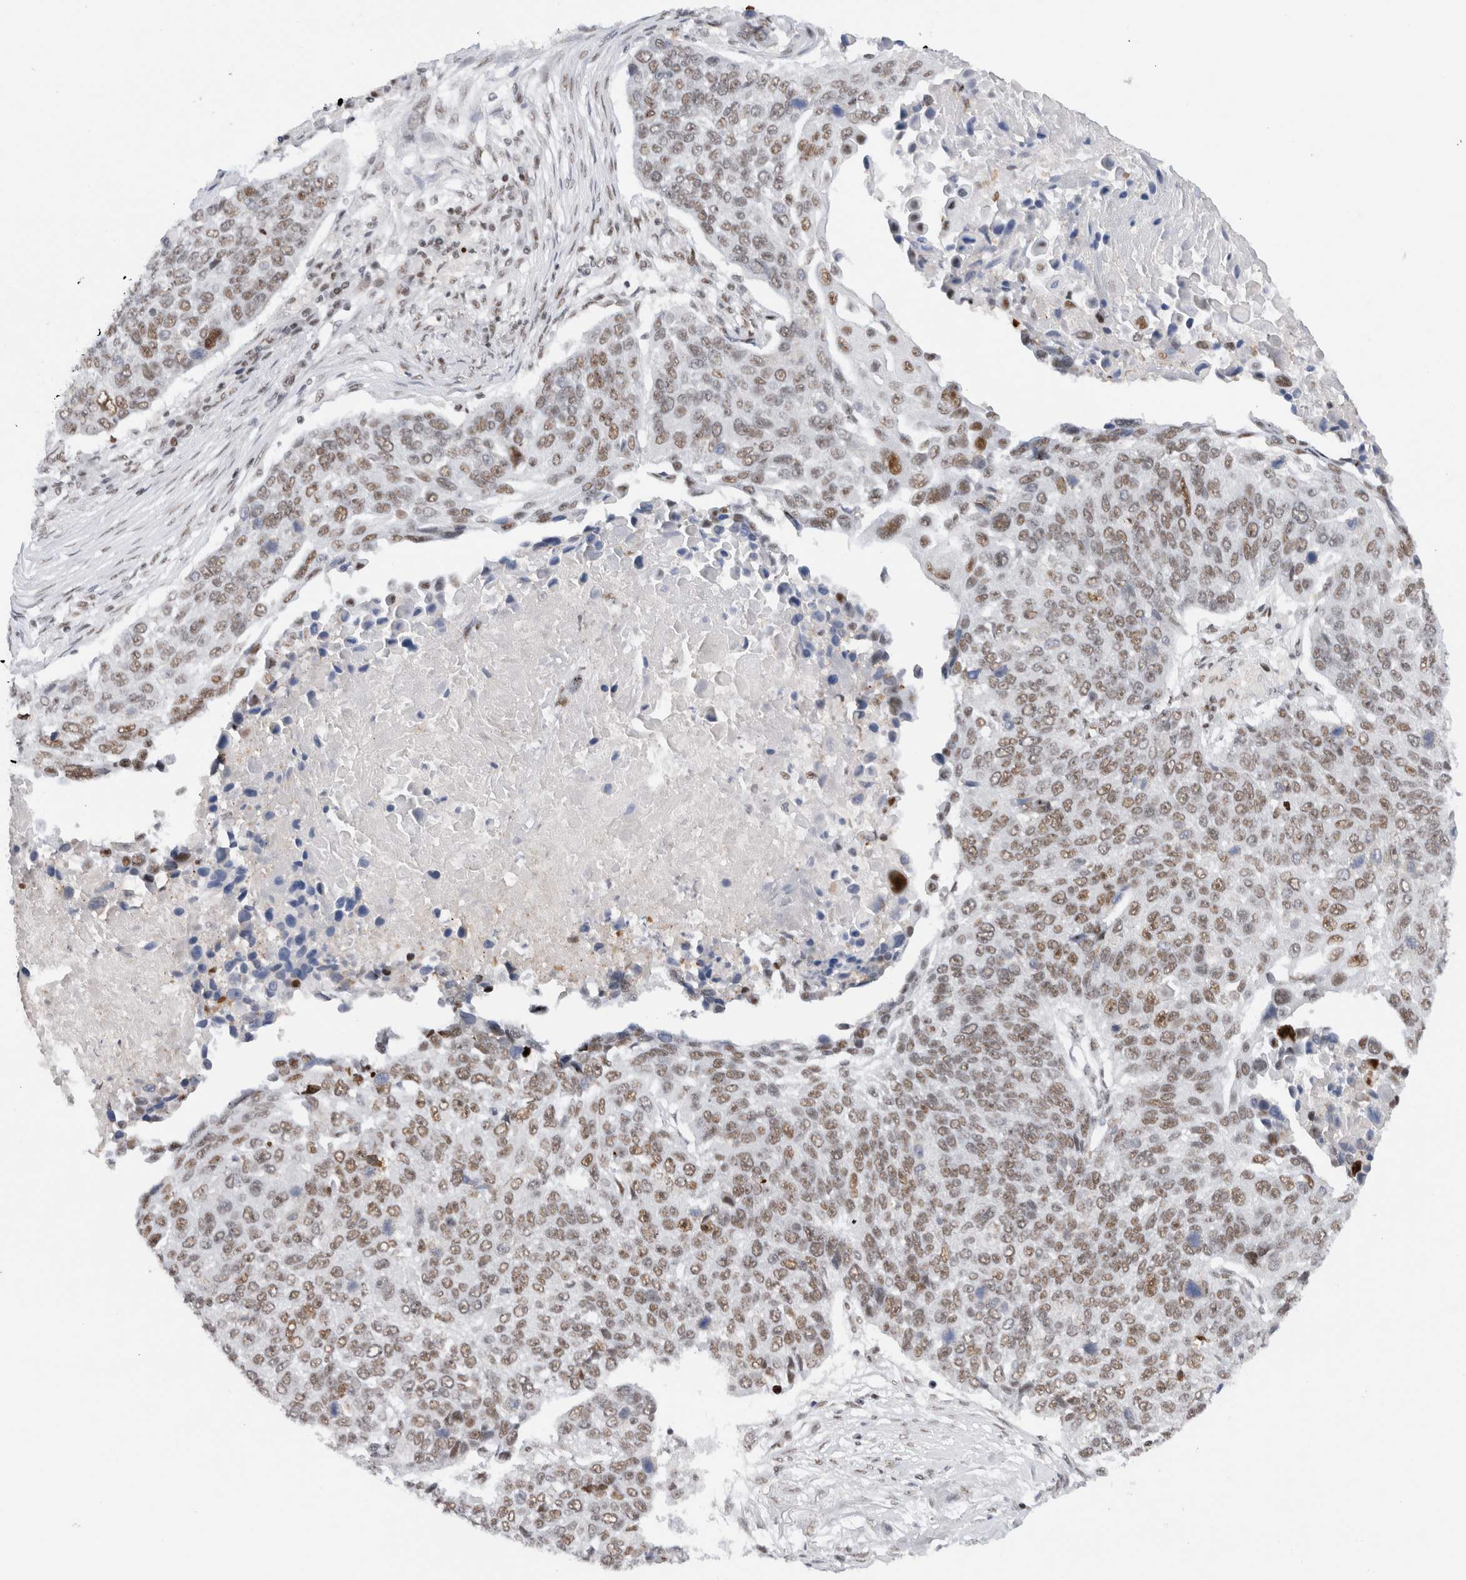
{"staining": {"intensity": "moderate", "quantity": ">75%", "location": "nuclear"}, "tissue": "lung cancer", "cell_type": "Tumor cells", "image_type": "cancer", "snomed": [{"axis": "morphology", "description": "Squamous cell carcinoma, NOS"}, {"axis": "topography", "description": "Lung"}], "caption": "A brown stain labels moderate nuclear positivity of a protein in lung squamous cell carcinoma tumor cells. (DAB (3,3'-diaminobenzidine) = brown stain, brightfield microscopy at high magnification).", "gene": "COPS7A", "patient": {"sex": "male", "age": 66}}